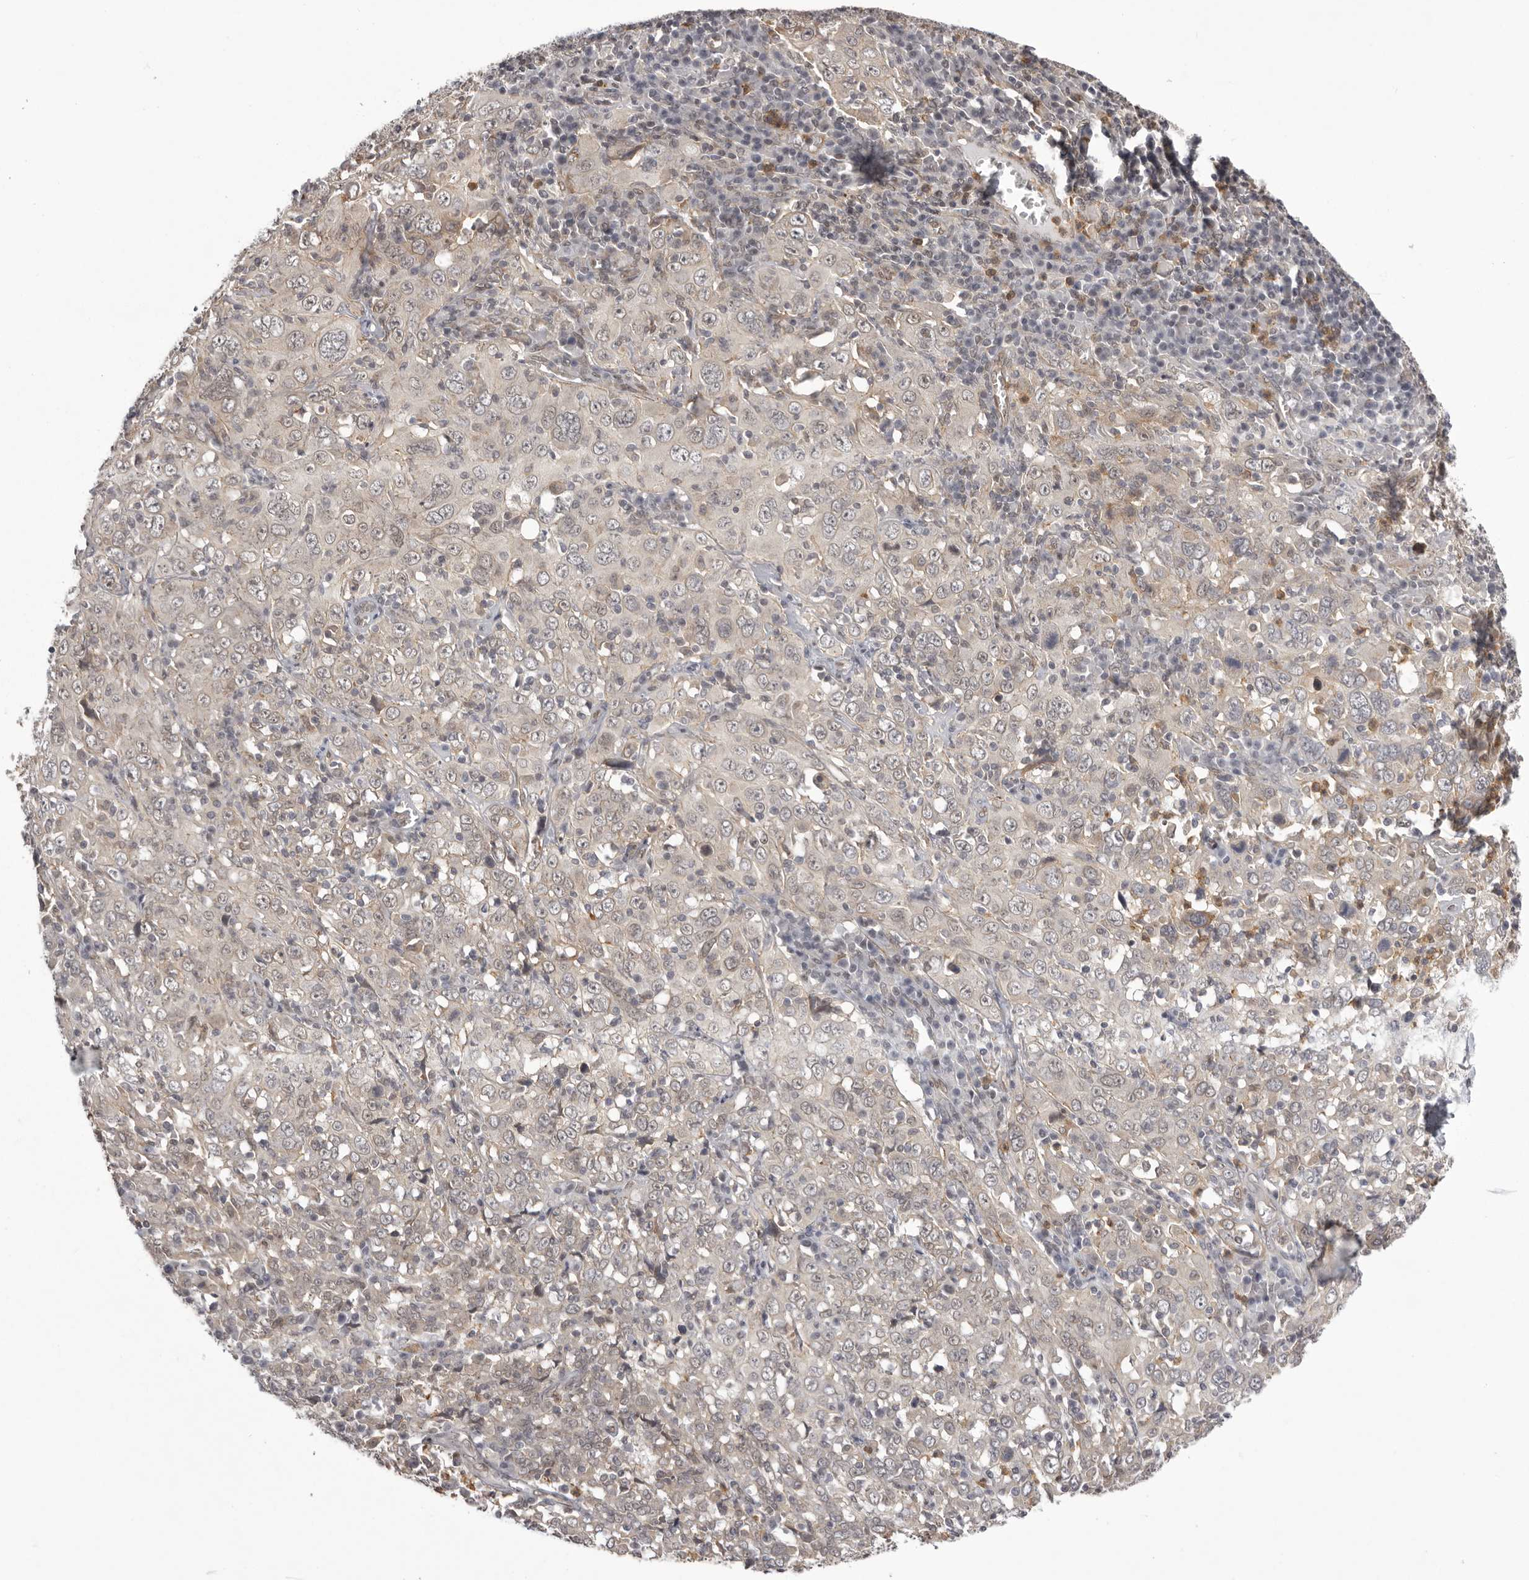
{"staining": {"intensity": "negative", "quantity": "none", "location": "none"}, "tissue": "cervical cancer", "cell_type": "Tumor cells", "image_type": "cancer", "snomed": [{"axis": "morphology", "description": "Squamous cell carcinoma, NOS"}, {"axis": "topography", "description": "Cervix"}], "caption": "Immunohistochemistry micrograph of cervical cancer stained for a protein (brown), which demonstrates no expression in tumor cells. (Brightfield microscopy of DAB immunohistochemistry (IHC) at high magnification).", "gene": "RNF2", "patient": {"sex": "female", "age": 46}}